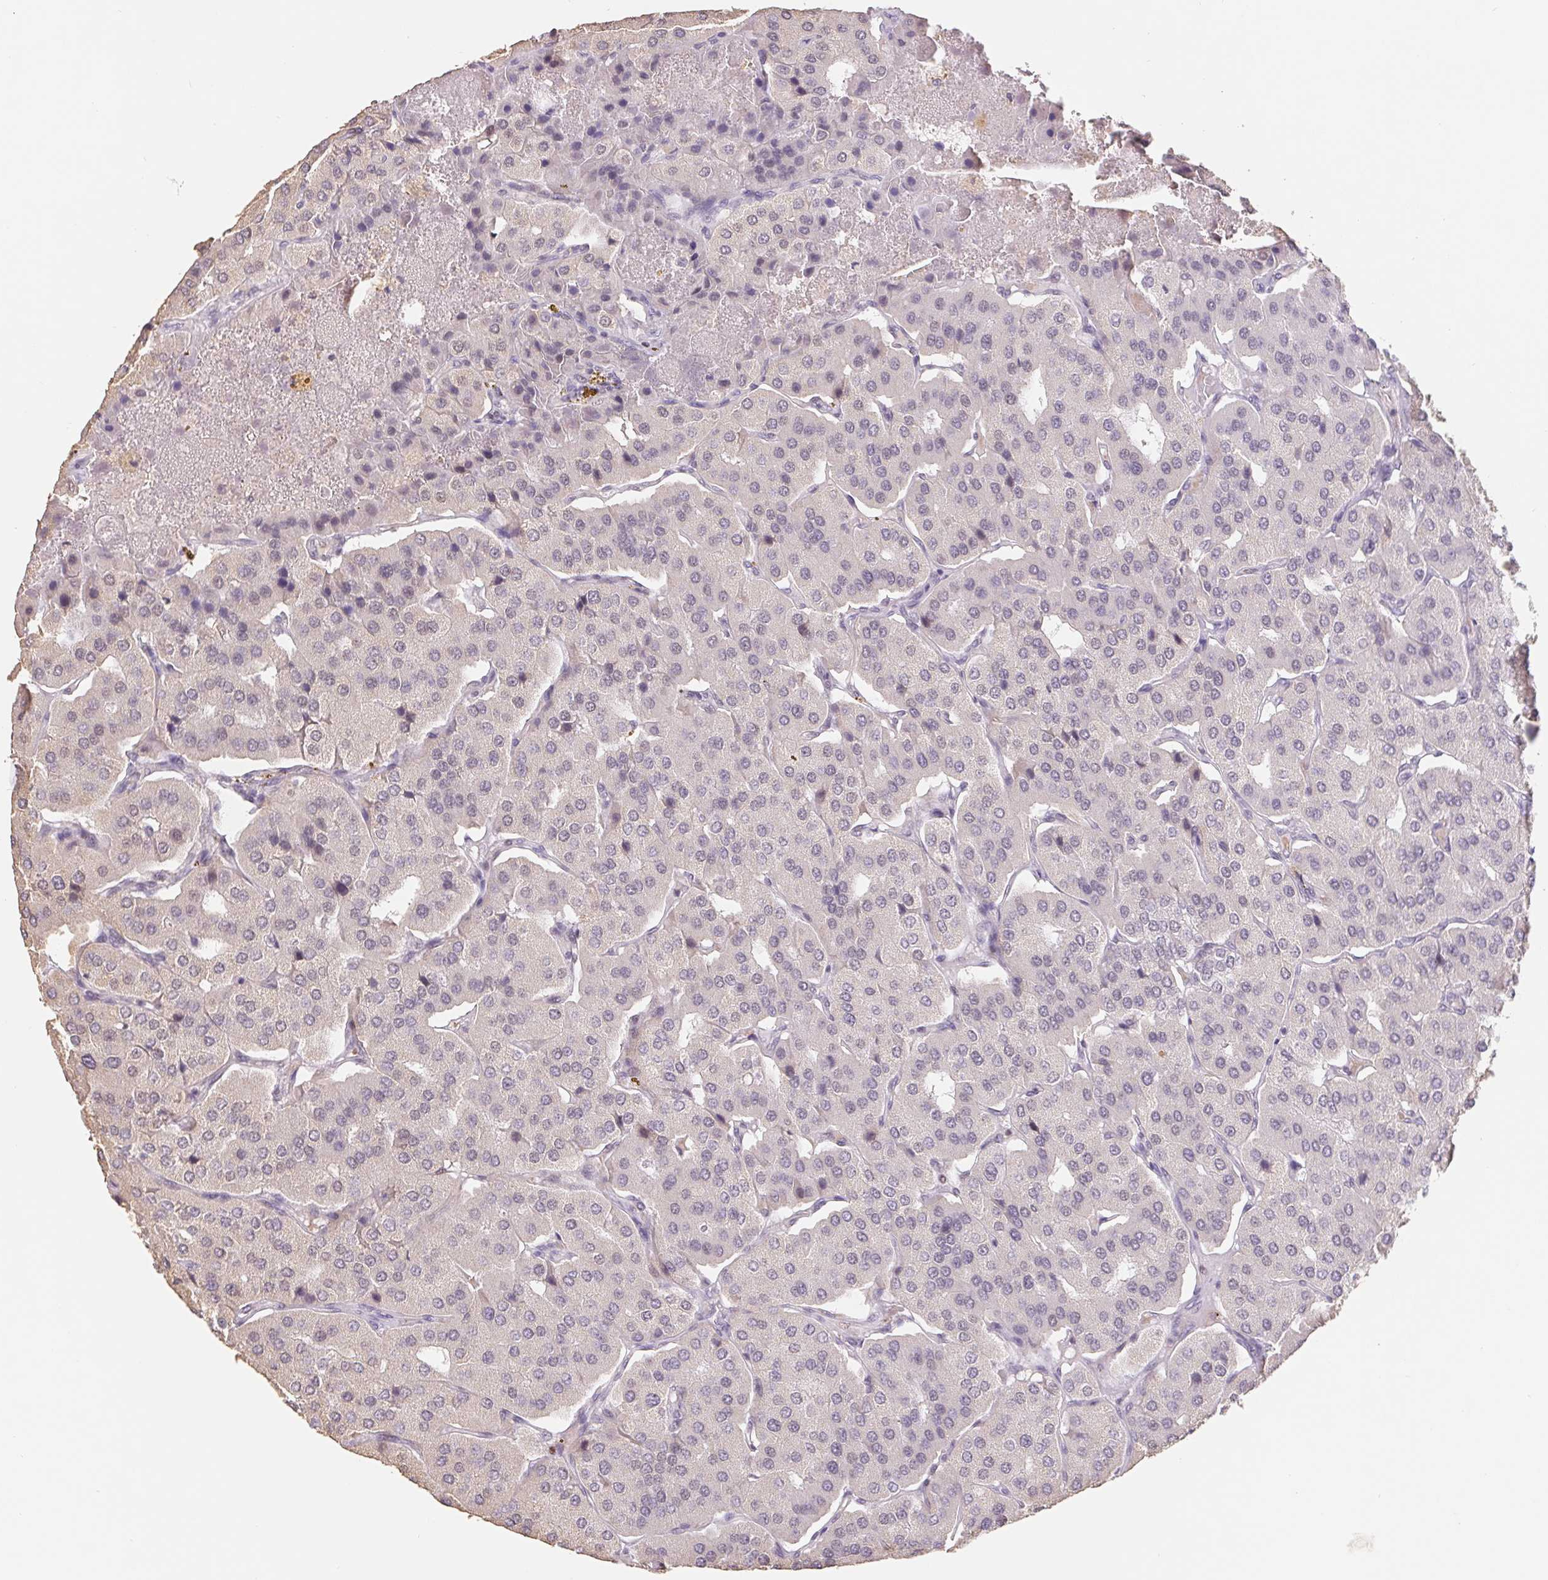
{"staining": {"intensity": "negative", "quantity": "none", "location": "none"}, "tissue": "parathyroid gland", "cell_type": "Glandular cells", "image_type": "normal", "snomed": [{"axis": "morphology", "description": "Normal tissue, NOS"}, {"axis": "morphology", "description": "Adenoma, NOS"}, {"axis": "topography", "description": "Parathyroid gland"}], "caption": "Immunohistochemical staining of benign parathyroid gland demonstrates no significant staining in glandular cells.", "gene": "TRERF1", "patient": {"sex": "female", "age": 86}}